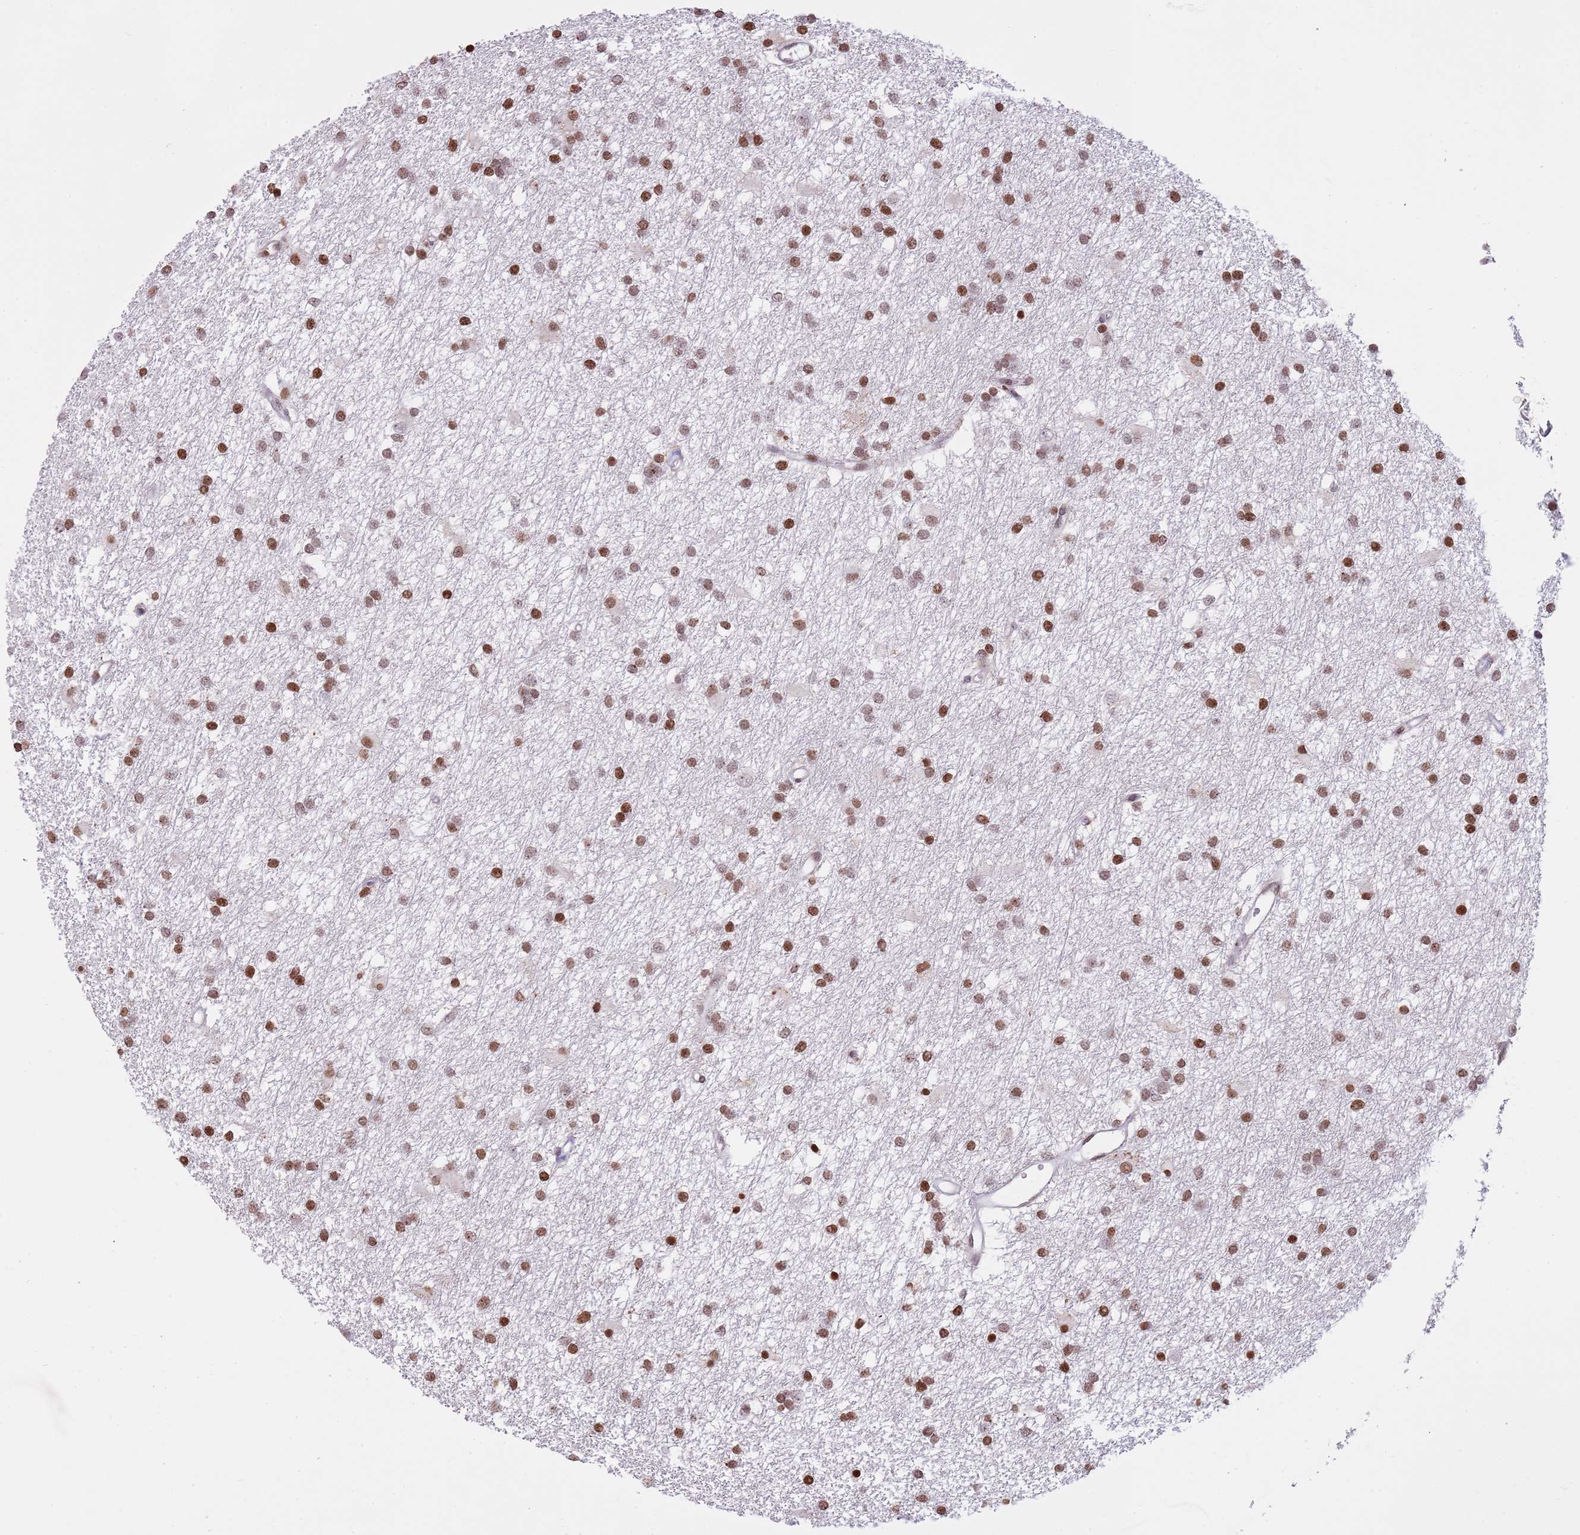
{"staining": {"intensity": "strong", "quantity": ">75%", "location": "nuclear"}, "tissue": "glioma", "cell_type": "Tumor cells", "image_type": "cancer", "snomed": [{"axis": "morphology", "description": "Glioma, malignant, High grade"}, {"axis": "topography", "description": "Brain"}], "caption": "Human high-grade glioma (malignant) stained with a protein marker displays strong staining in tumor cells.", "gene": "KPNA3", "patient": {"sex": "male", "age": 77}}